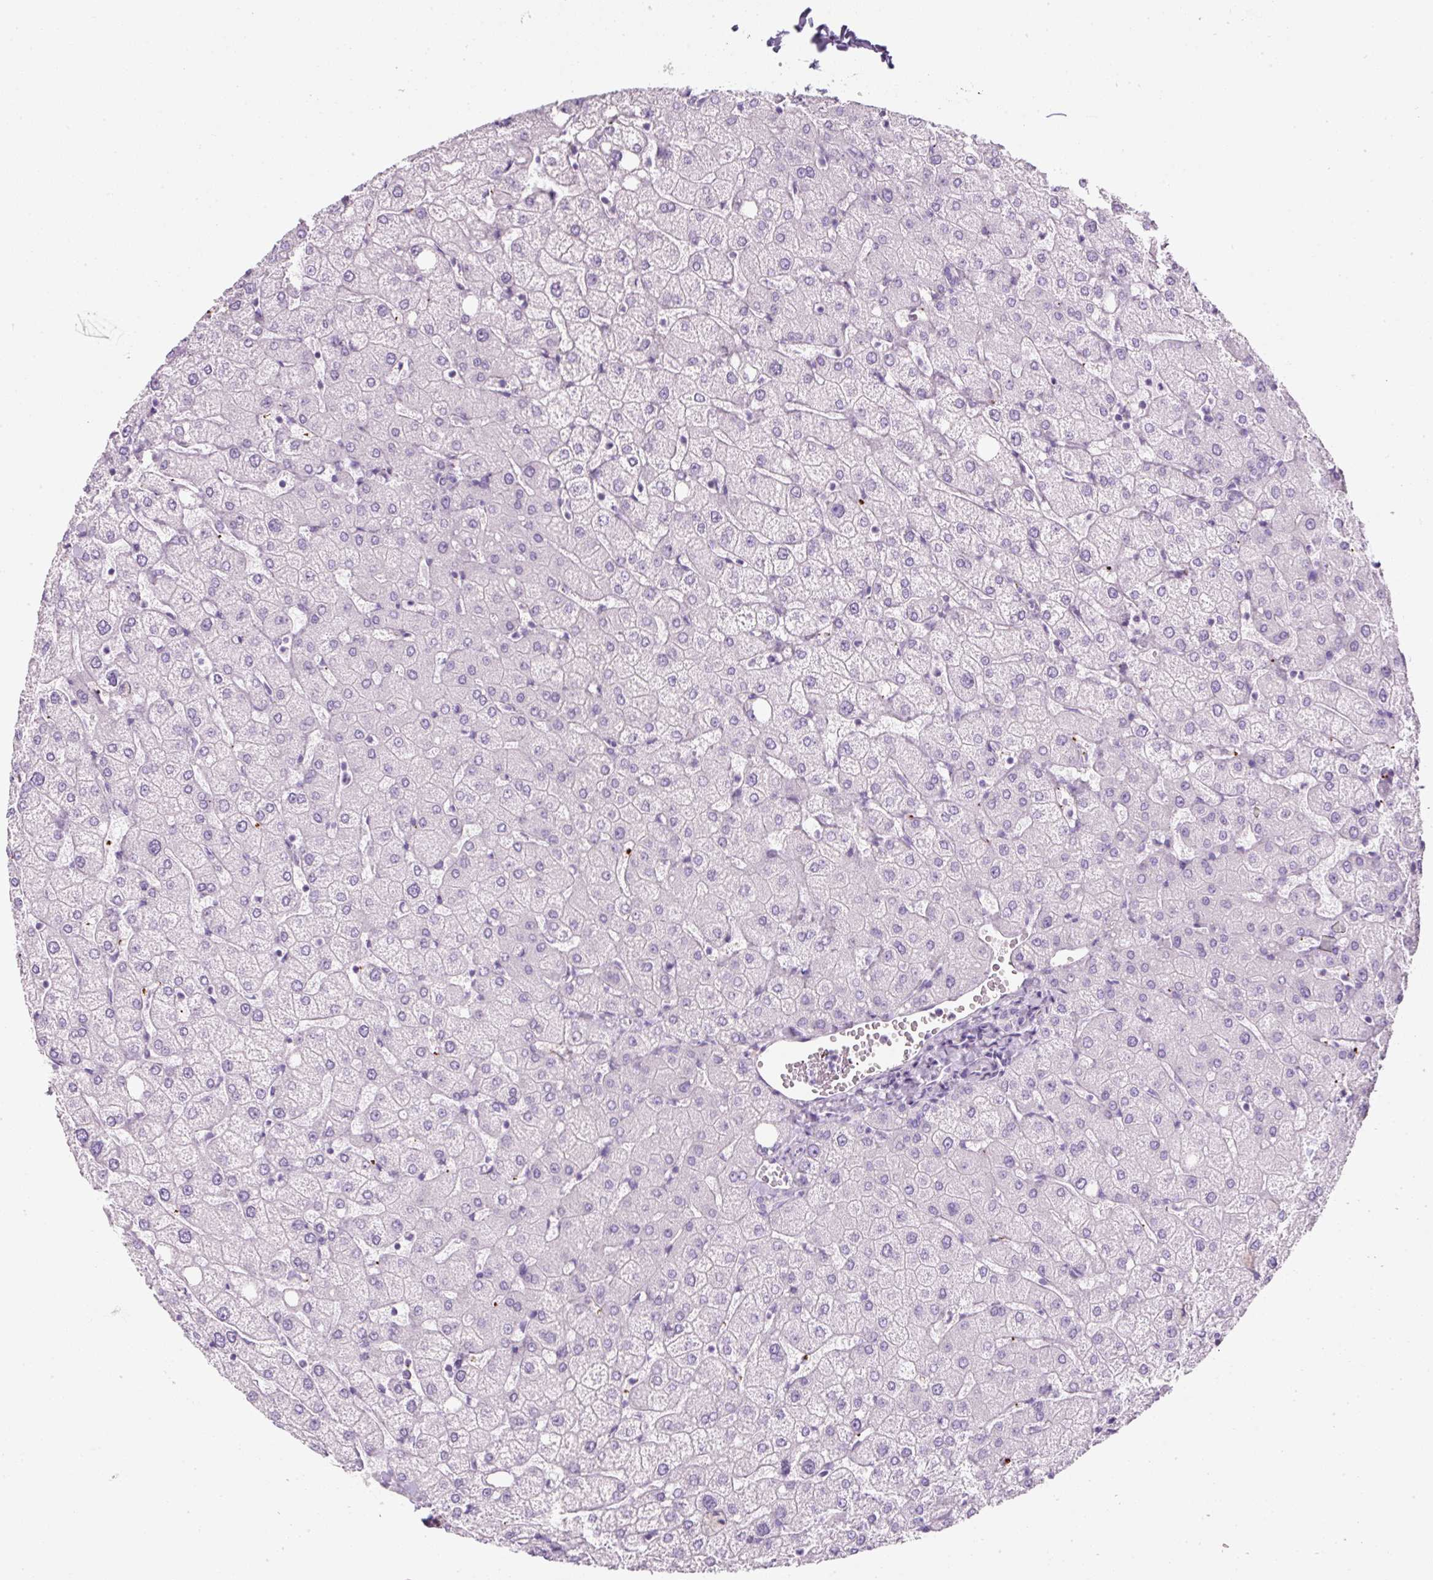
{"staining": {"intensity": "negative", "quantity": "none", "location": "none"}, "tissue": "liver", "cell_type": "Cholangiocytes", "image_type": "normal", "snomed": [{"axis": "morphology", "description": "Normal tissue, NOS"}, {"axis": "topography", "description": "Liver"}], "caption": "Normal liver was stained to show a protein in brown. There is no significant positivity in cholangiocytes. (DAB (3,3'-diaminobenzidine) immunohistochemistry with hematoxylin counter stain).", "gene": "ENSG00000288796", "patient": {"sex": "female", "age": 54}}